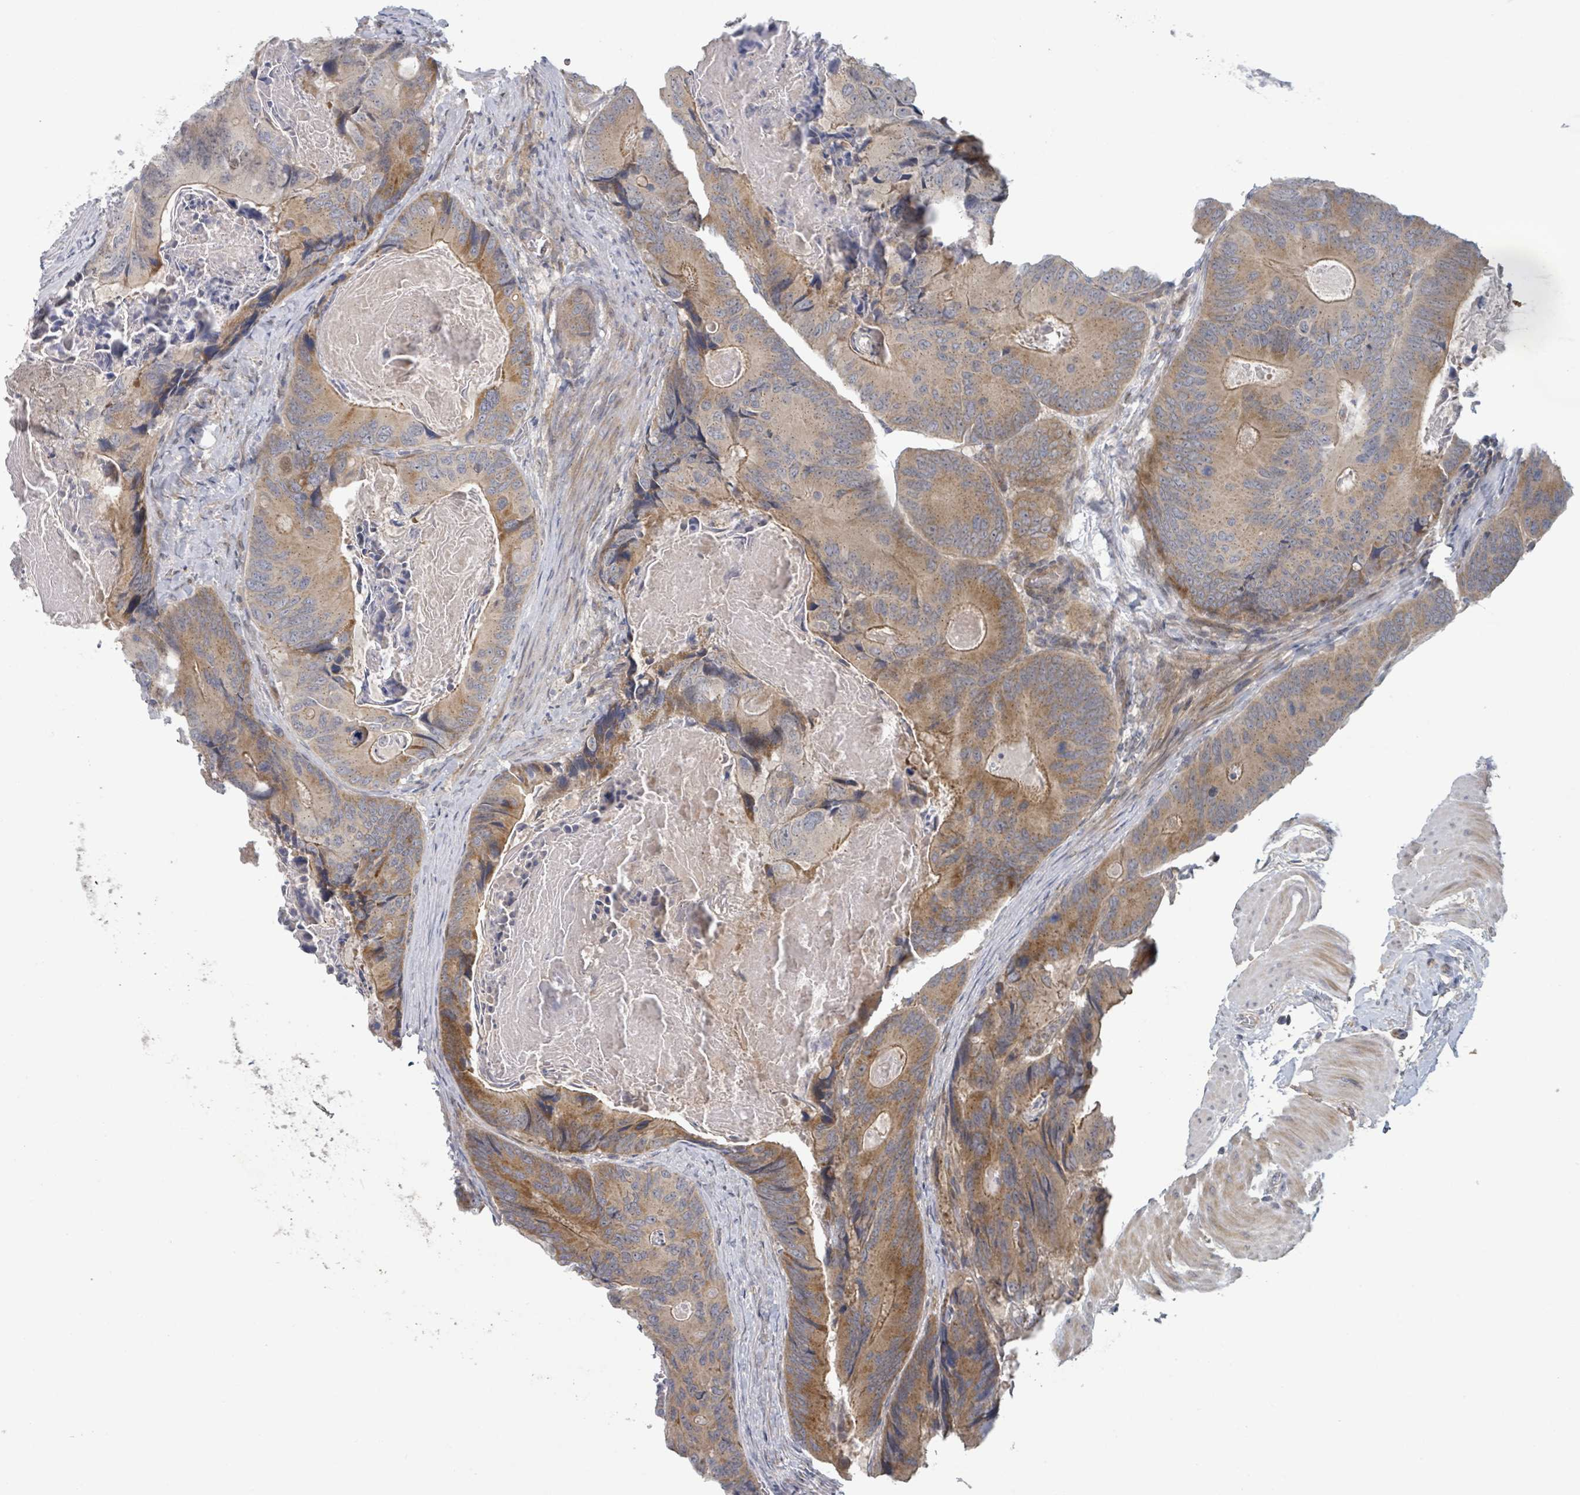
{"staining": {"intensity": "moderate", "quantity": ">75%", "location": "cytoplasmic/membranous"}, "tissue": "colorectal cancer", "cell_type": "Tumor cells", "image_type": "cancer", "snomed": [{"axis": "morphology", "description": "Adenocarcinoma, NOS"}, {"axis": "topography", "description": "Colon"}], "caption": "The immunohistochemical stain labels moderate cytoplasmic/membranous positivity in tumor cells of colorectal cancer (adenocarcinoma) tissue.", "gene": "COL5A3", "patient": {"sex": "male", "age": 84}}